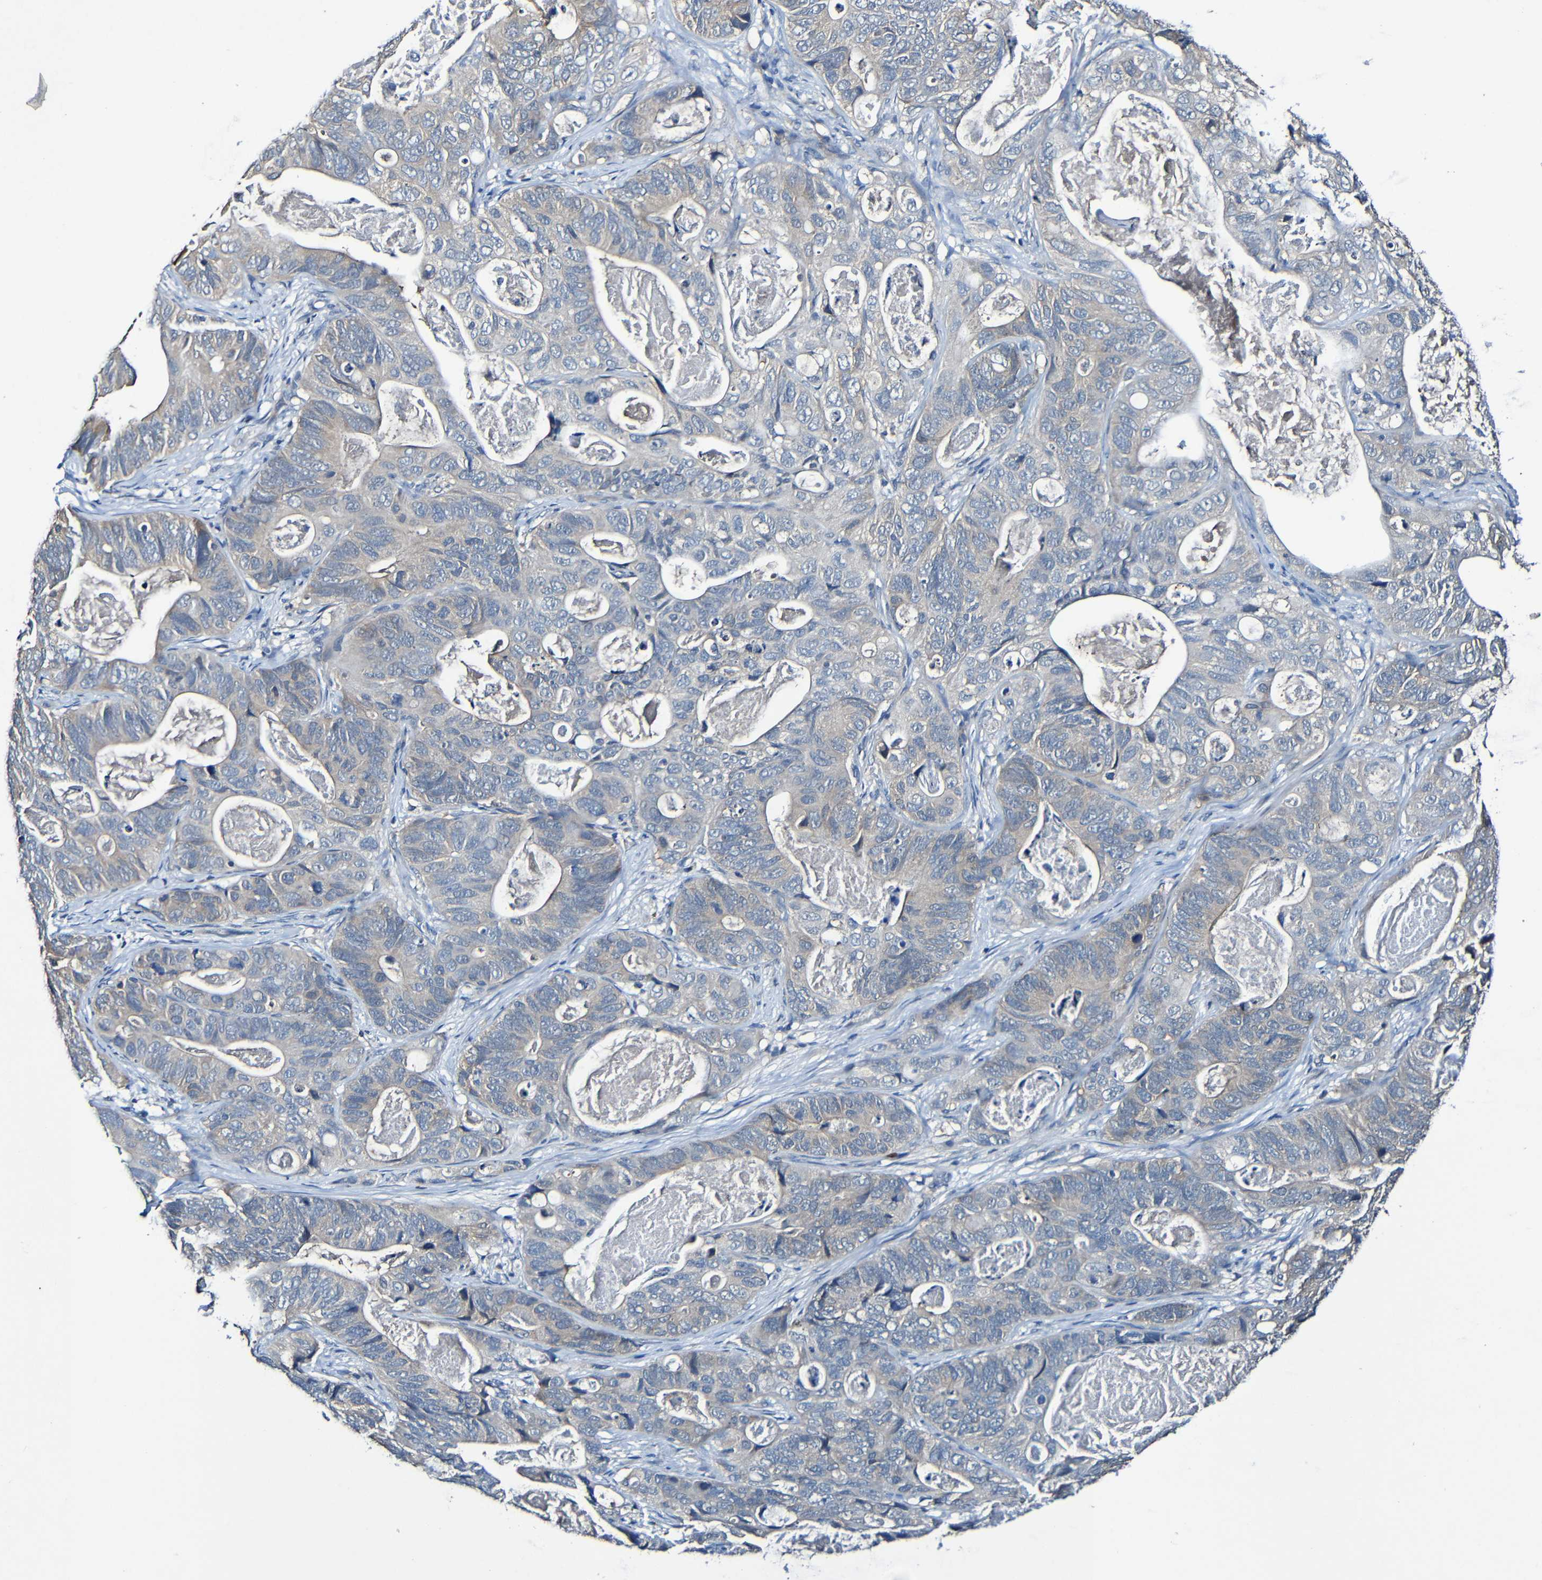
{"staining": {"intensity": "weak", "quantity": ">75%", "location": "cytoplasmic/membranous"}, "tissue": "stomach cancer", "cell_type": "Tumor cells", "image_type": "cancer", "snomed": [{"axis": "morphology", "description": "Adenocarcinoma, NOS"}, {"axis": "topography", "description": "Stomach"}], "caption": "Stomach cancer tissue displays weak cytoplasmic/membranous positivity in approximately >75% of tumor cells, visualized by immunohistochemistry.", "gene": "LRRC70", "patient": {"sex": "female", "age": 89}}